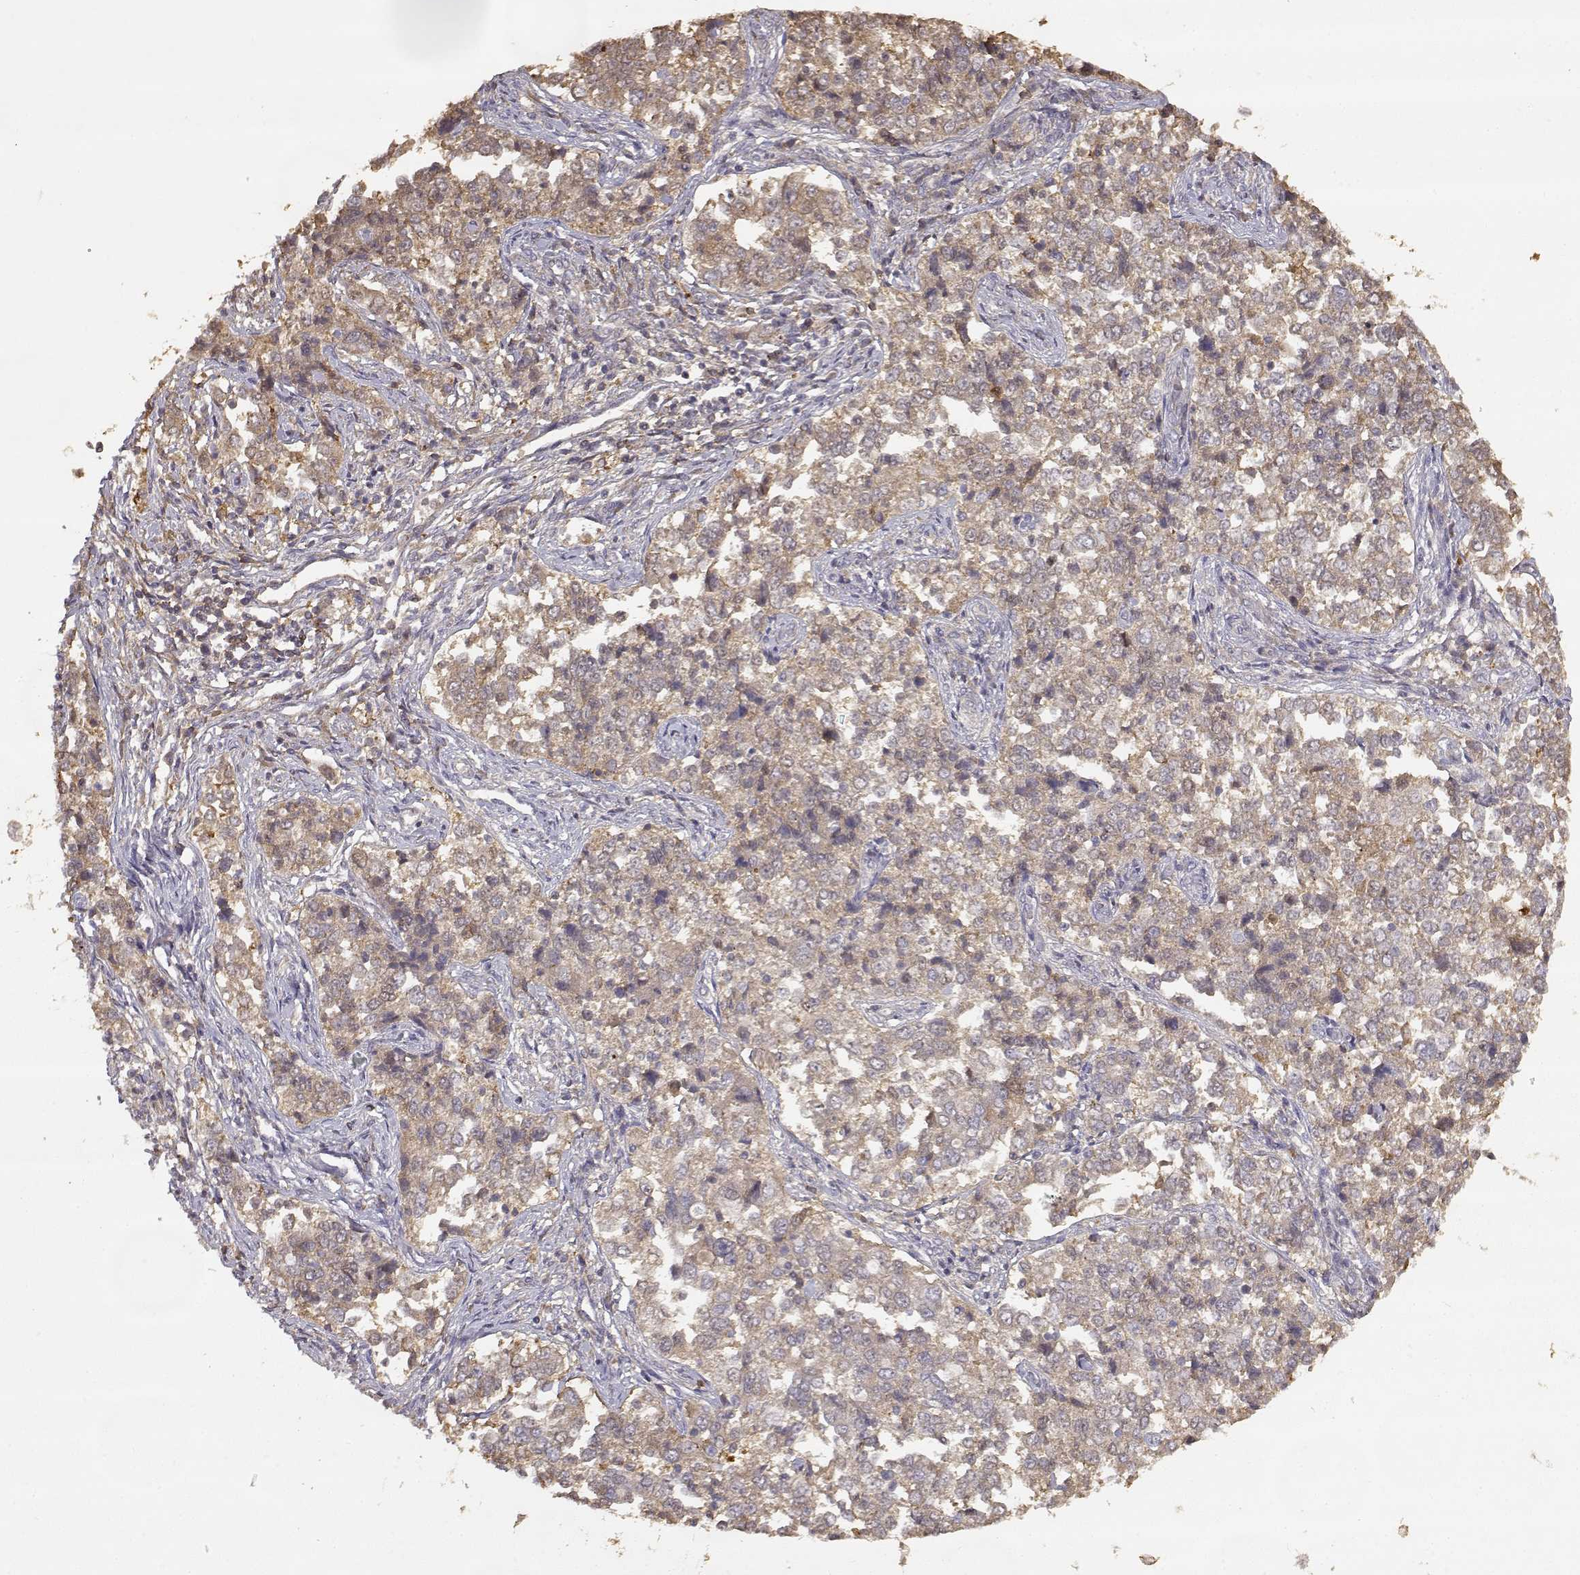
{"staining": {"intensity": "weak", "quantity": ">75%", "location": "cytoplasmic/membranous"}, "tissue": "endometrial cancer", "cell_type": "Tumor cells", "image_type": "cancer", "snomed": [{"axis": "morphology", "description": "Adenocarcinoma, NOS"}, {"axis": "topography", "description": "Endometrium"}], "caption": "Adenocarcinoma (endometrial) stained with a protein marker displays weak staining in tumor cells.", "gene": "CRIM1", "patient": {"sex": "female", "age": 43}}